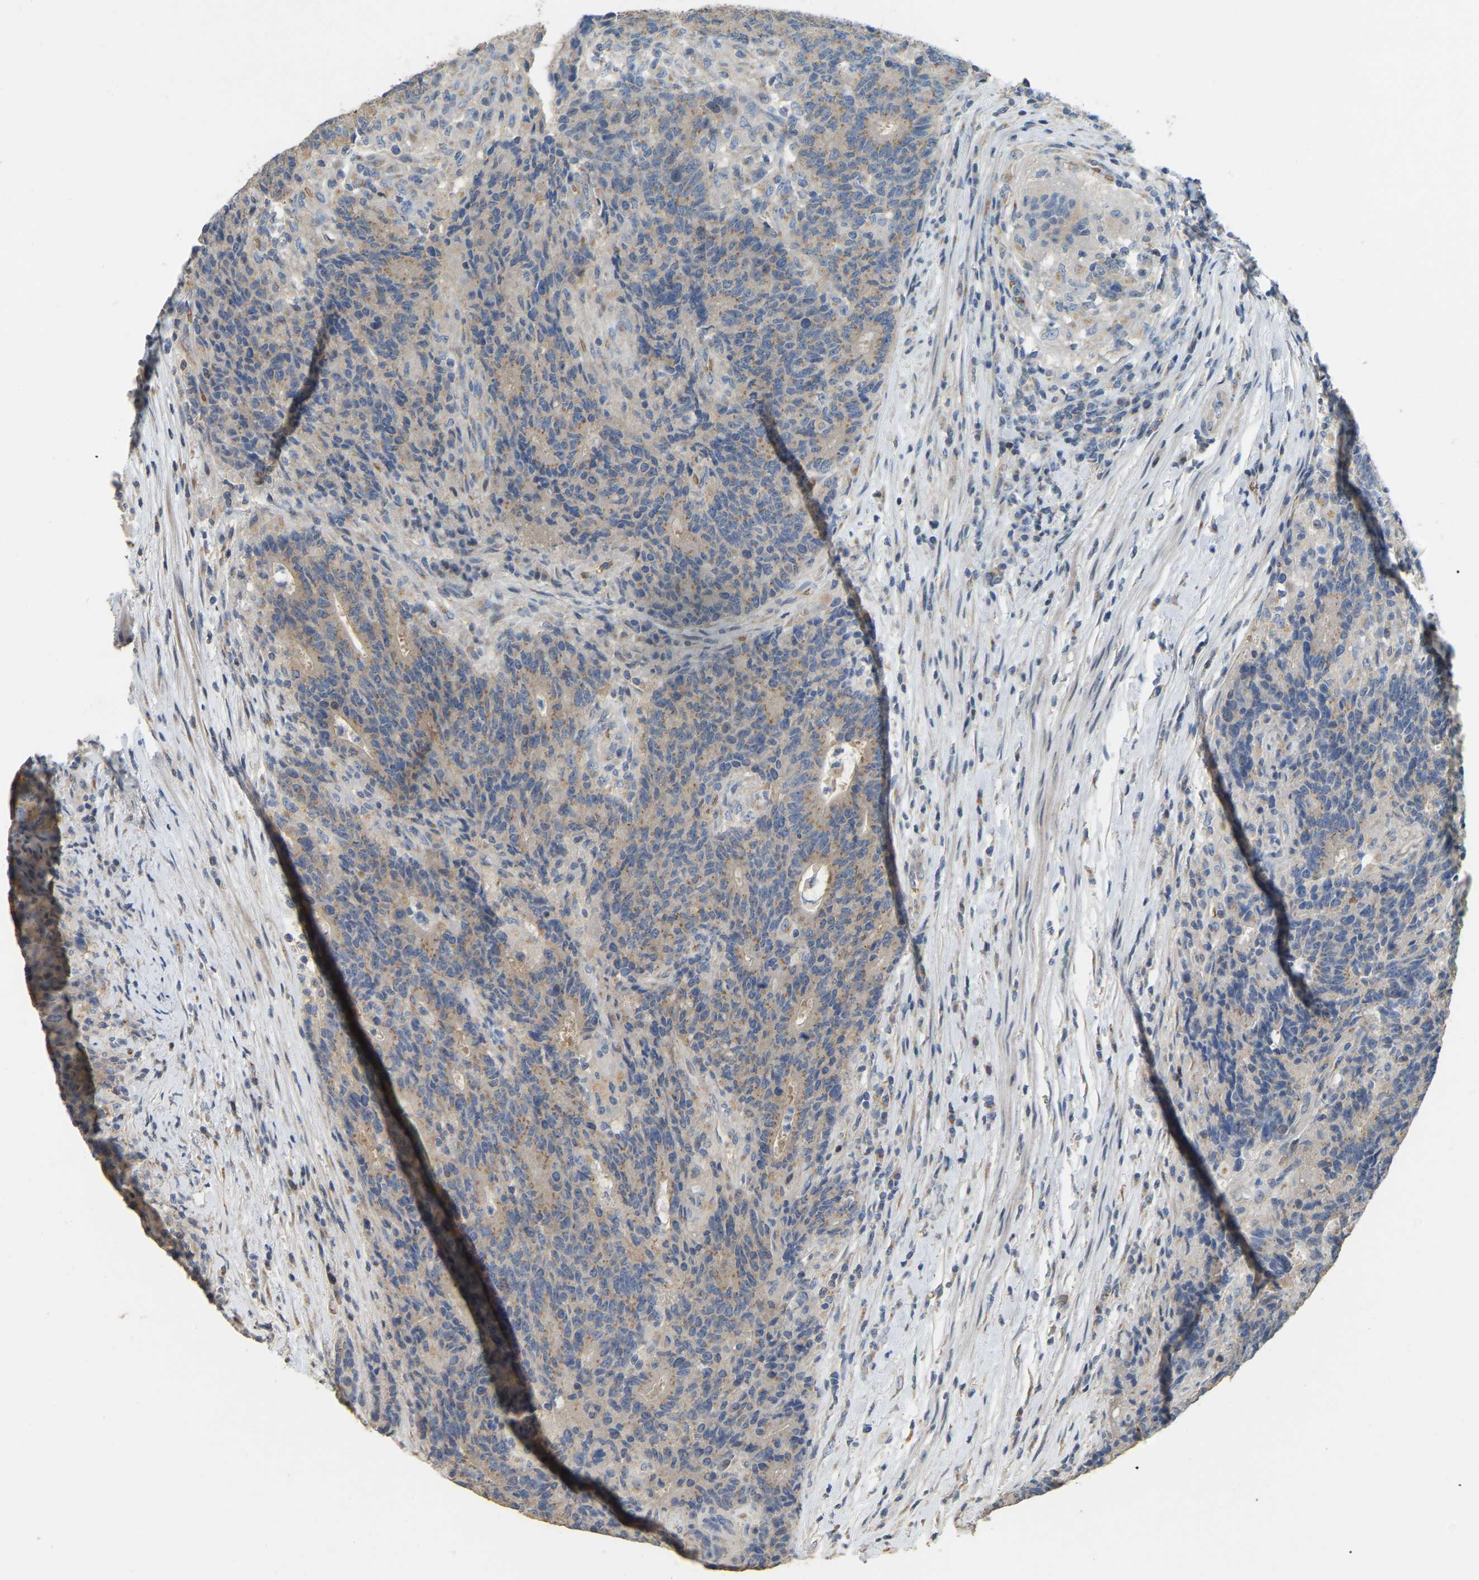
{"staining": {"intensity": "moderate", "quantity": ">75%", "location": "cytoplasmic/membranous"}, "tissue": "colorectal cancer", "cell_type": "Tumor cells", "image_type": "cancer", "snomed": [{"axis": "morphology", "description": "Normal tissue, NOS"}, {"axis": "morphology", "description": "Adenocarcinoma, NOS"}, {"axis": "topography", "description": "Colon"}], "caption": "Tumor cells show medium levels of moderate cytoplasmic/membranous expression in approximately >75% of cells in colorectal cancer.", "gene": "CFAP298", "patient": {"sex": "female", "age": 75}}